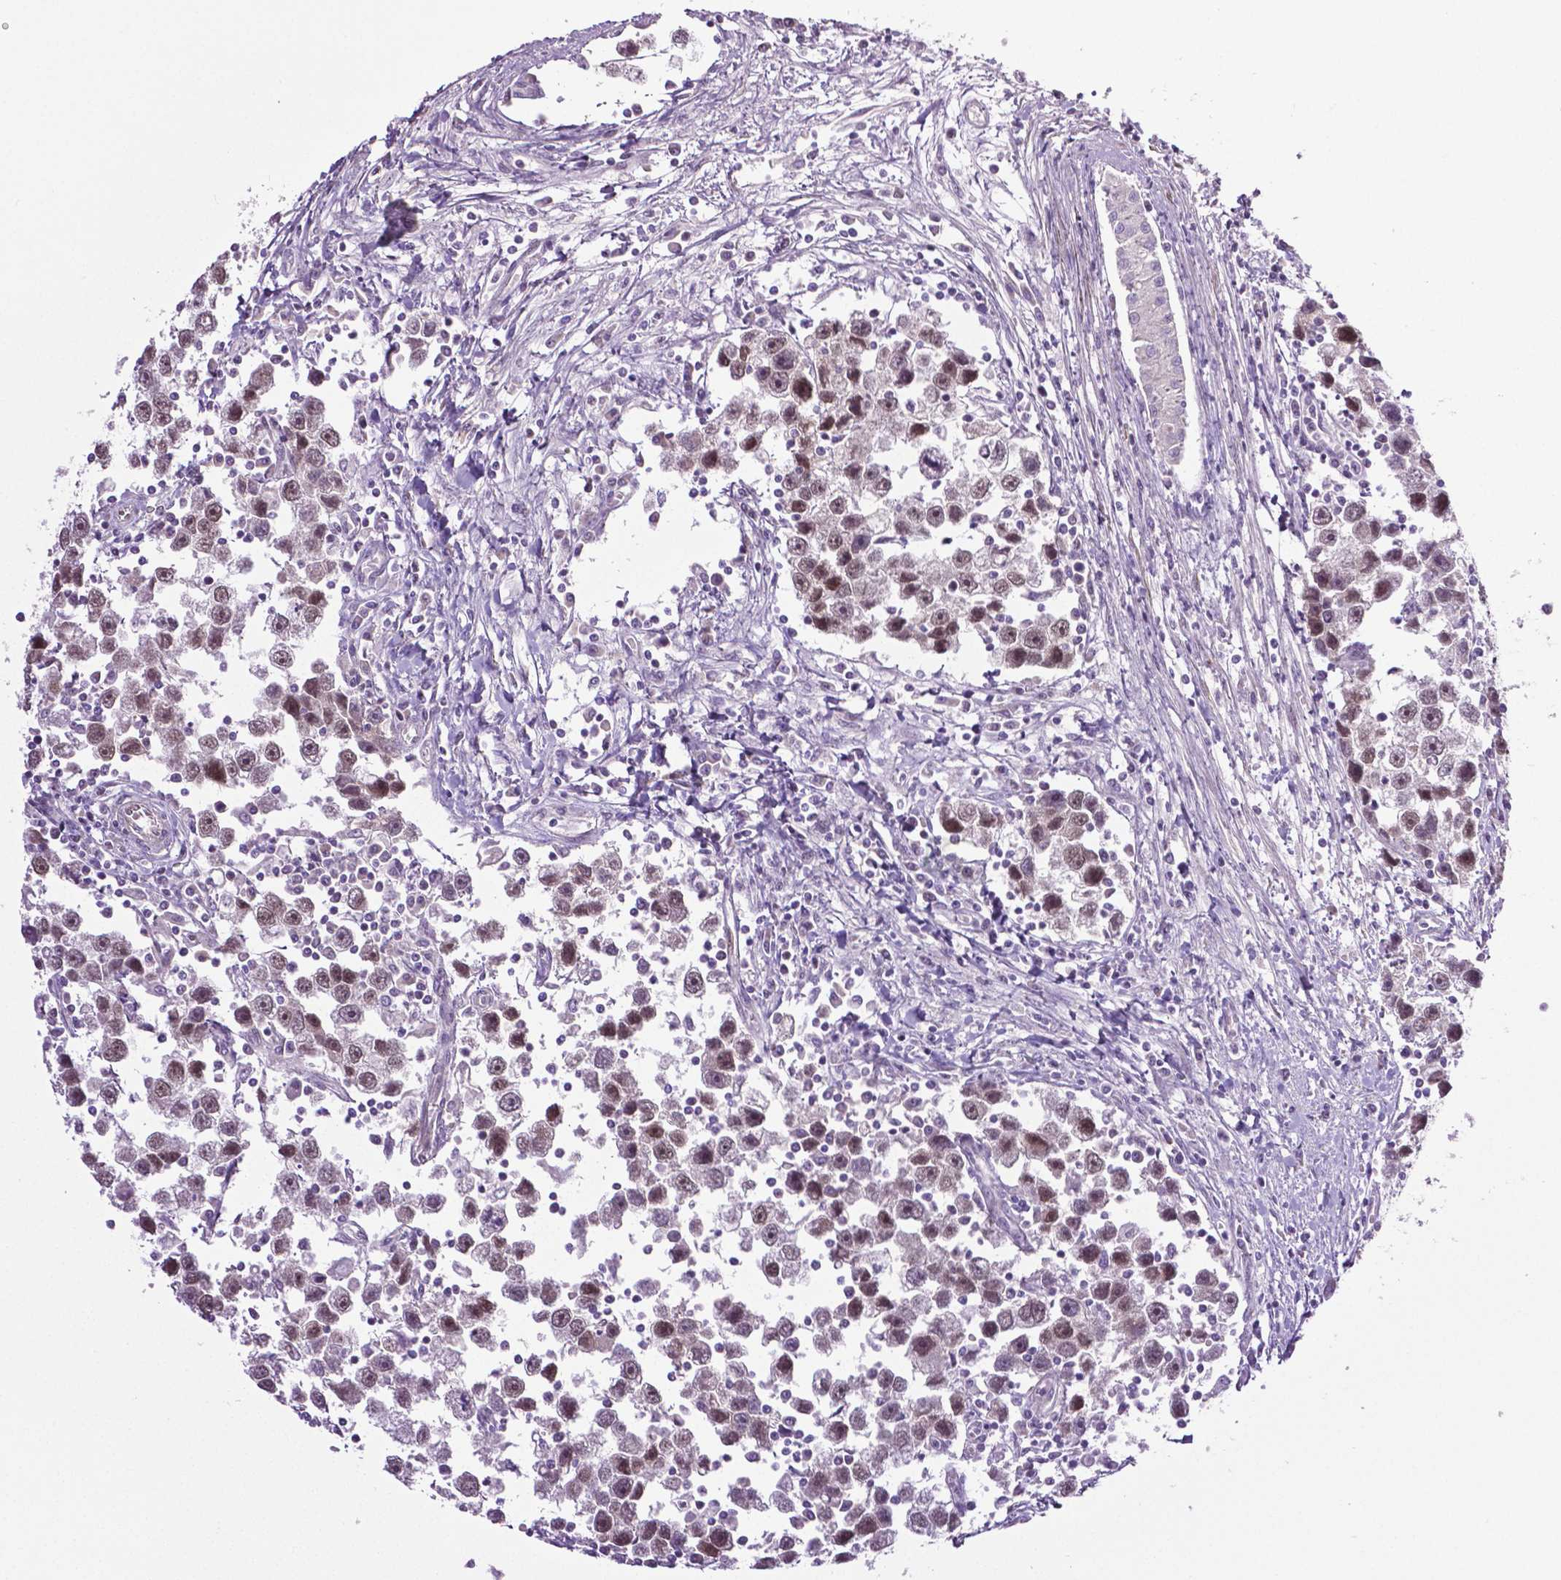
{"staining": {"intensity": "moderate", "quantity": ">75%", "location": "nuclear"}, "tissue": "testis cancer", "cell_type": "Tumor cells", "image_type": "cancer", "snomed": [{"axis": "morphology", "description": "Seminoma, NOS"}, {"axis": "topography", "description": "Testis"}], "caption": "Testis cancer stained for a protein (brown) shows moderate nuclear positive staining in approximately >75% of tumor cells.", "gene": "PTGER3", "patient": {"sex": "male", "age": 30}}